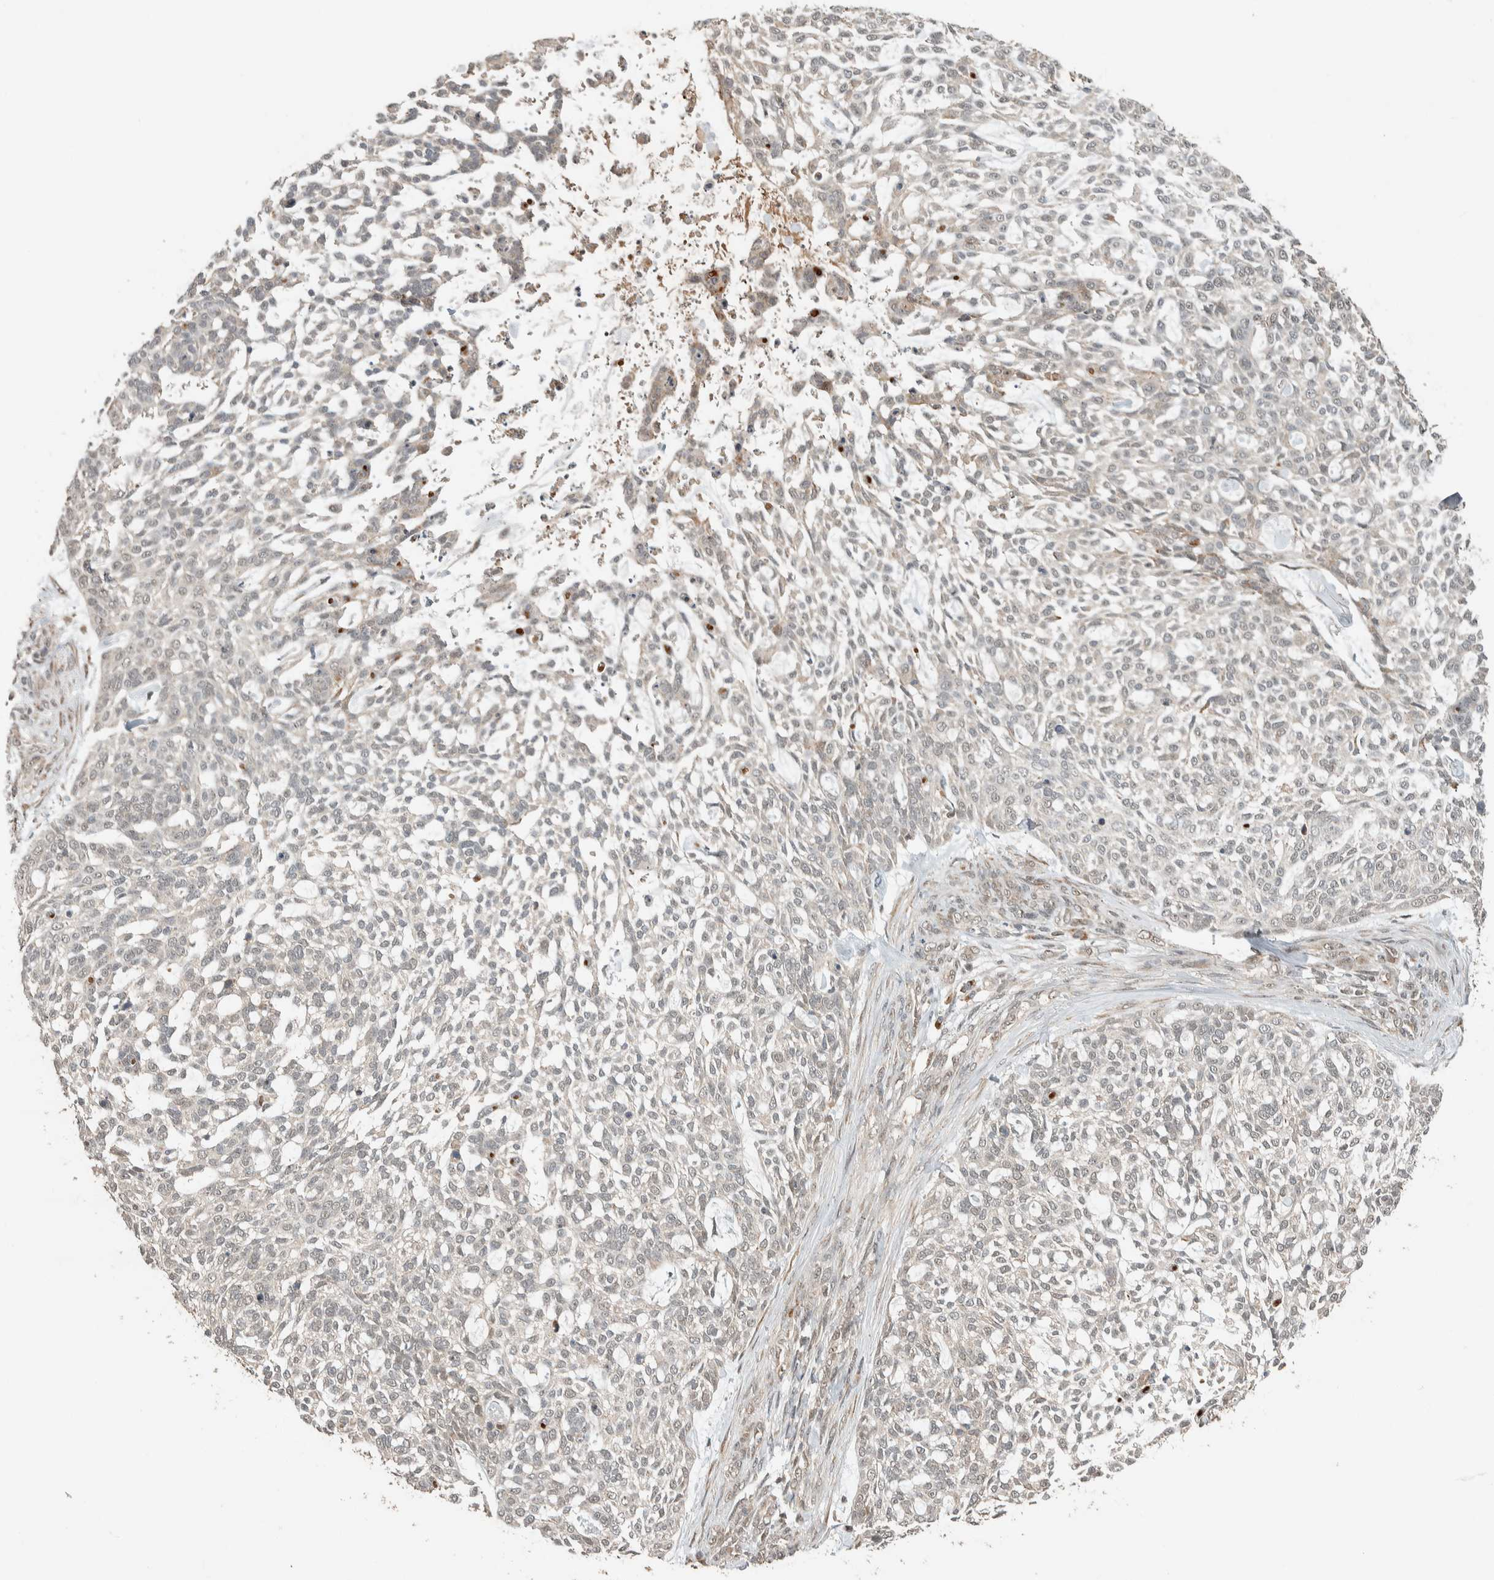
{"staining": {"intensity": "weak", "quantity": "25%-75%", "location": "nuclear"}, "tissue": "skin cancer", "cell_type": "Tumor cells", "image_type": "cancer", "snomed": [{"axis": "morphology", "description": "Basal cell carcinoma"}, {"axis": "topography", "description": "Skin"}], "caption": "High-power microscopy captured an immunohistochemistry histopathology image of basal cell carcinoma (skin), revealing weak nuclear staining in approximately 25%-75% of tumor cells. (Brightfield microscopy of DAB IHC at high magnification).", "gene": "ZBTB2", "patient": {"sex": "female", "age": 64}}